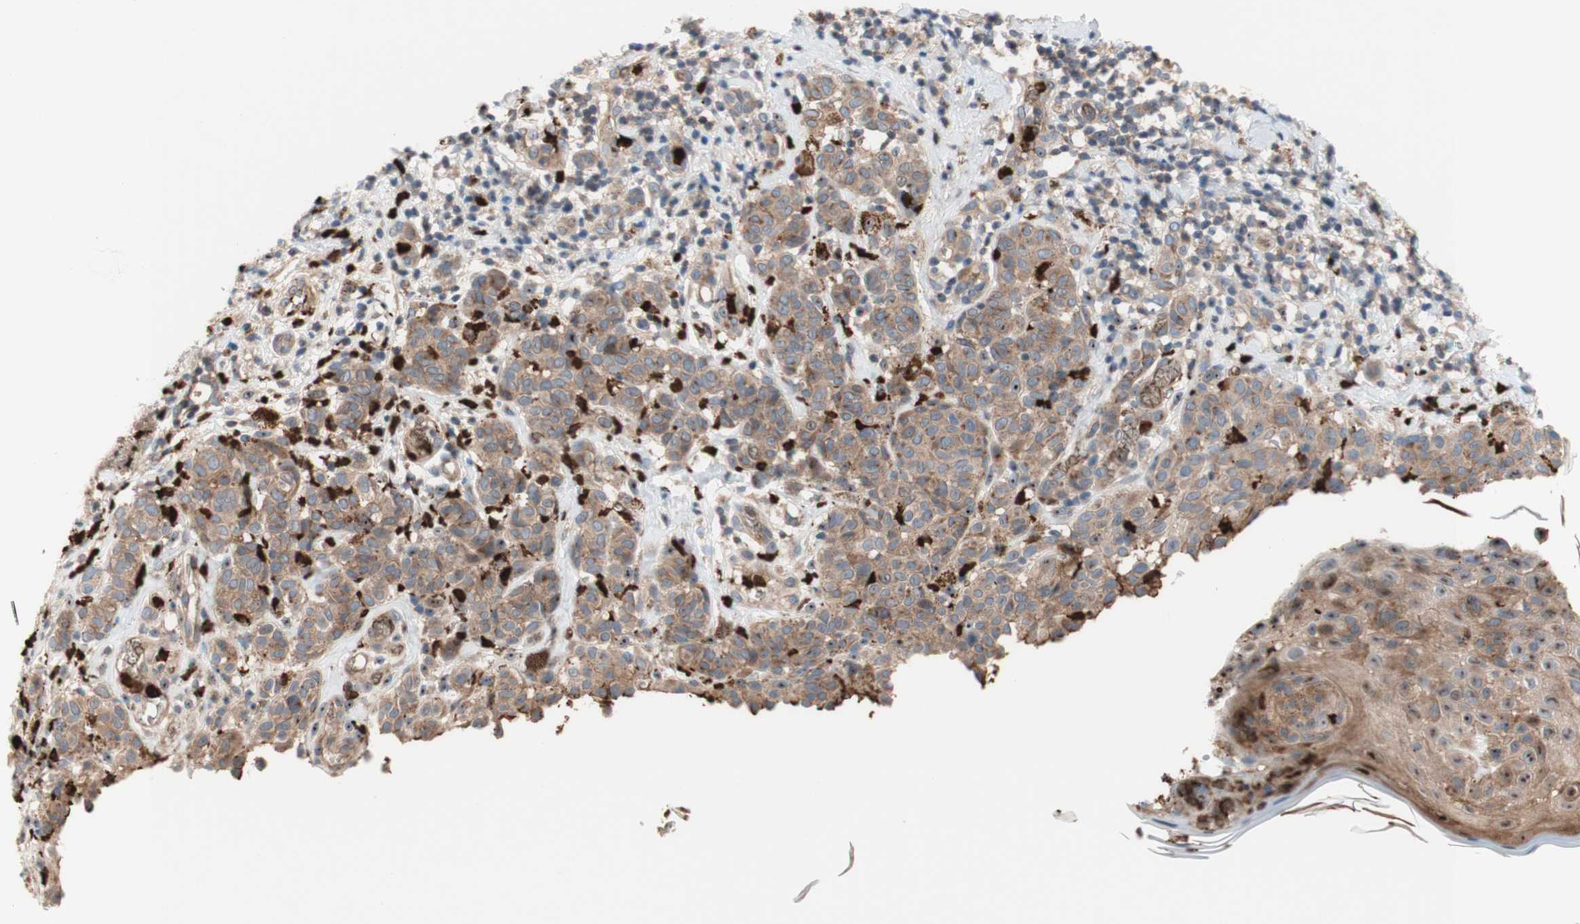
{"staining": {"intensity": "moderate", "quantity": ">75%", "location": "cytoplasmic/membranous"}, "tissue": "melanoma", "cell_type": "Tumor cells", "image_type": "cancer", "snomed": [{"axis": "morphology", "description": "Malignant melanoma, NOS"}, {"axis": "topography", "description": "Skin"}], "caption": "Human malignant melanoma stained with a brown dye exhibits moderate cytoplasmic/membranous positive positivity in about >75% of tumor cells.", "gene": "USP9X", "patient": {"sex": "male", "age": 64}}